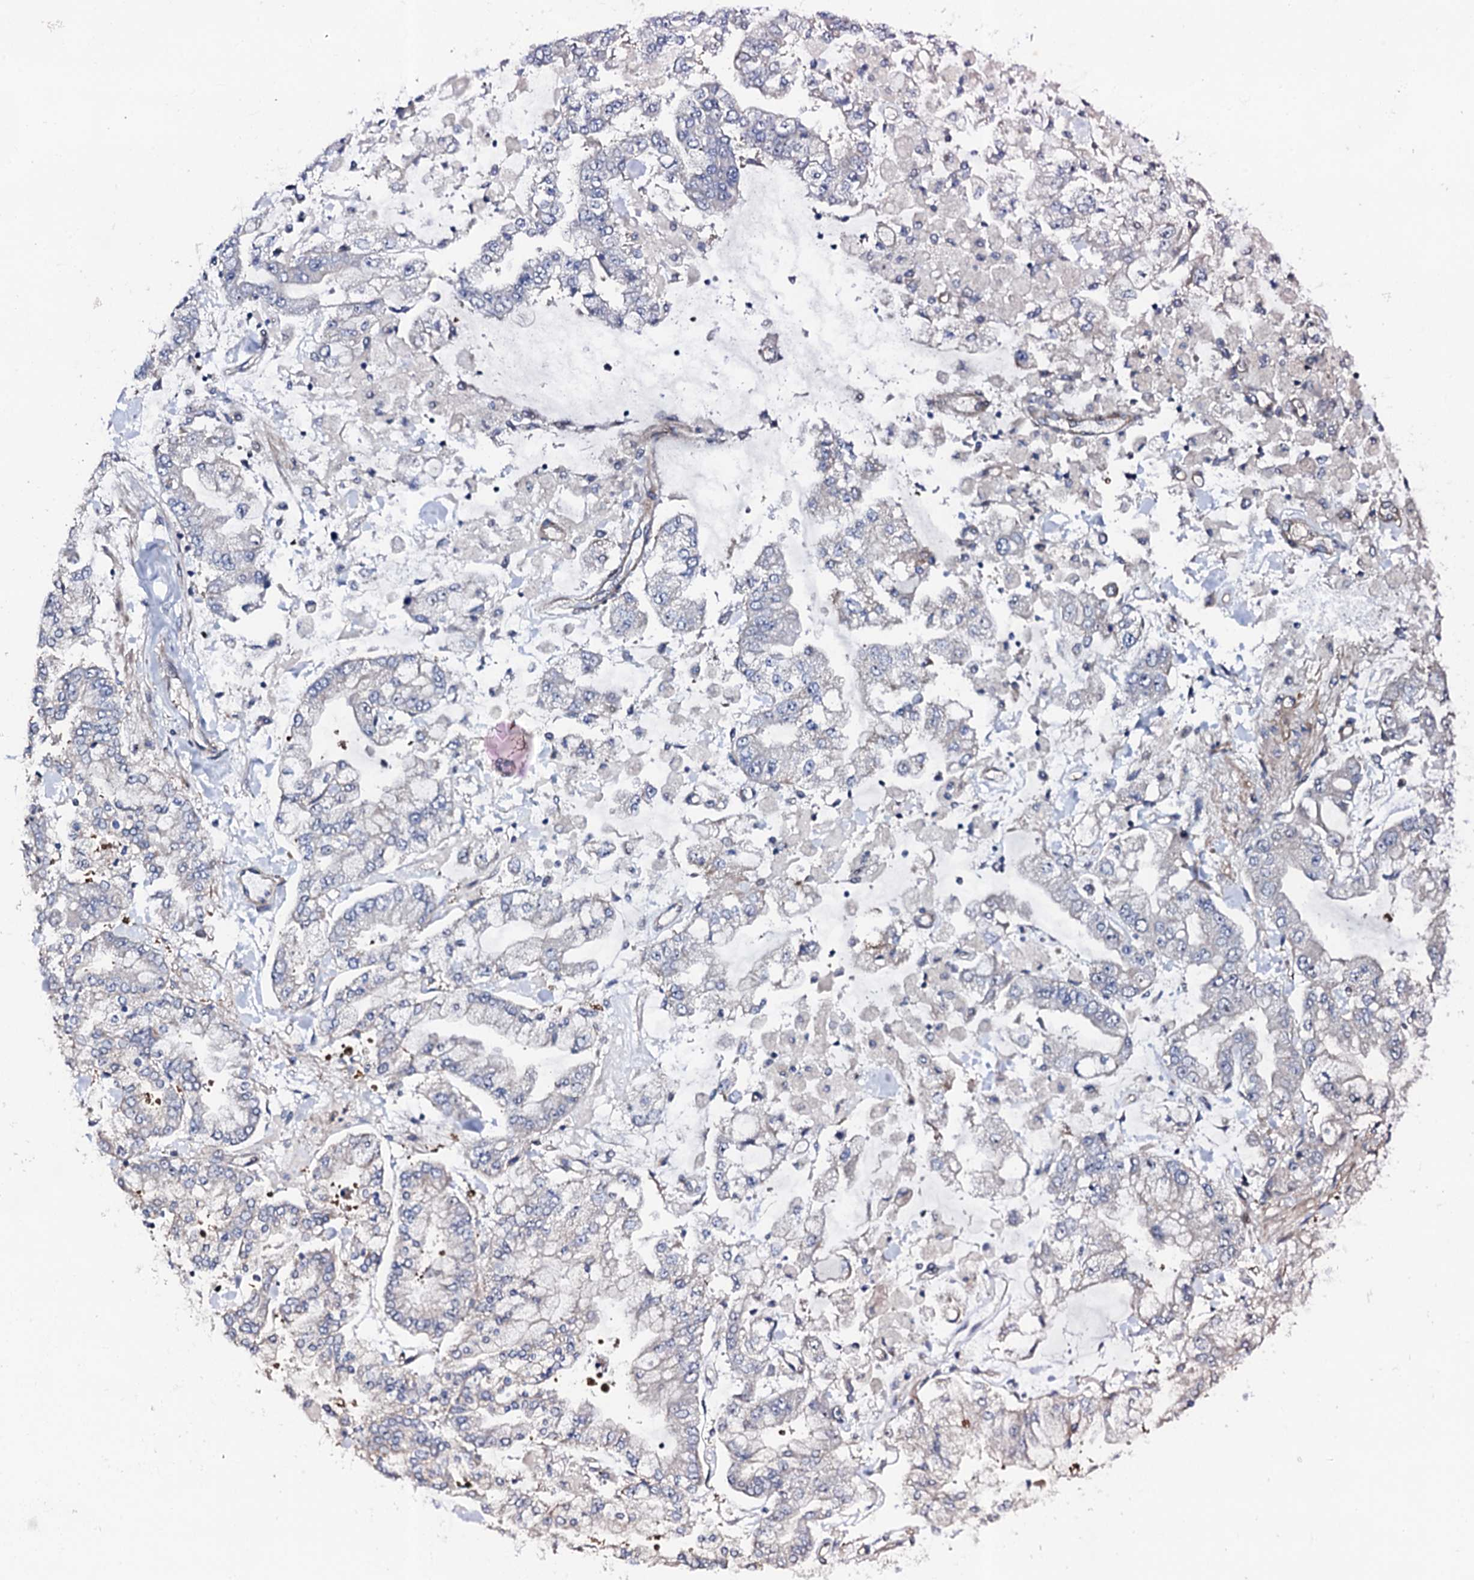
{"staining": {"intensity": "negative", "quantity": "none", "location": "none"}, "tissue": "stomach cancer", "cell_type": "Tumor cells", "image_type": "cancer", "snomed": [{"axis": "morphology", "description": "Normal tissue, NOS"}, {"axis": "morphology", "description": "Adenocarcinoma, NOS"}, {"axis": "topography", "description": "Stomach, upper"}, {"axis": "topography", "description": "Stomach"}], "caption": "DAB immunohistochemical staining of stomach cancer reveals no significant expression in tumor cells.", "gene": "CIAO2A", "patient": {"sex": "male", "age": 76}}